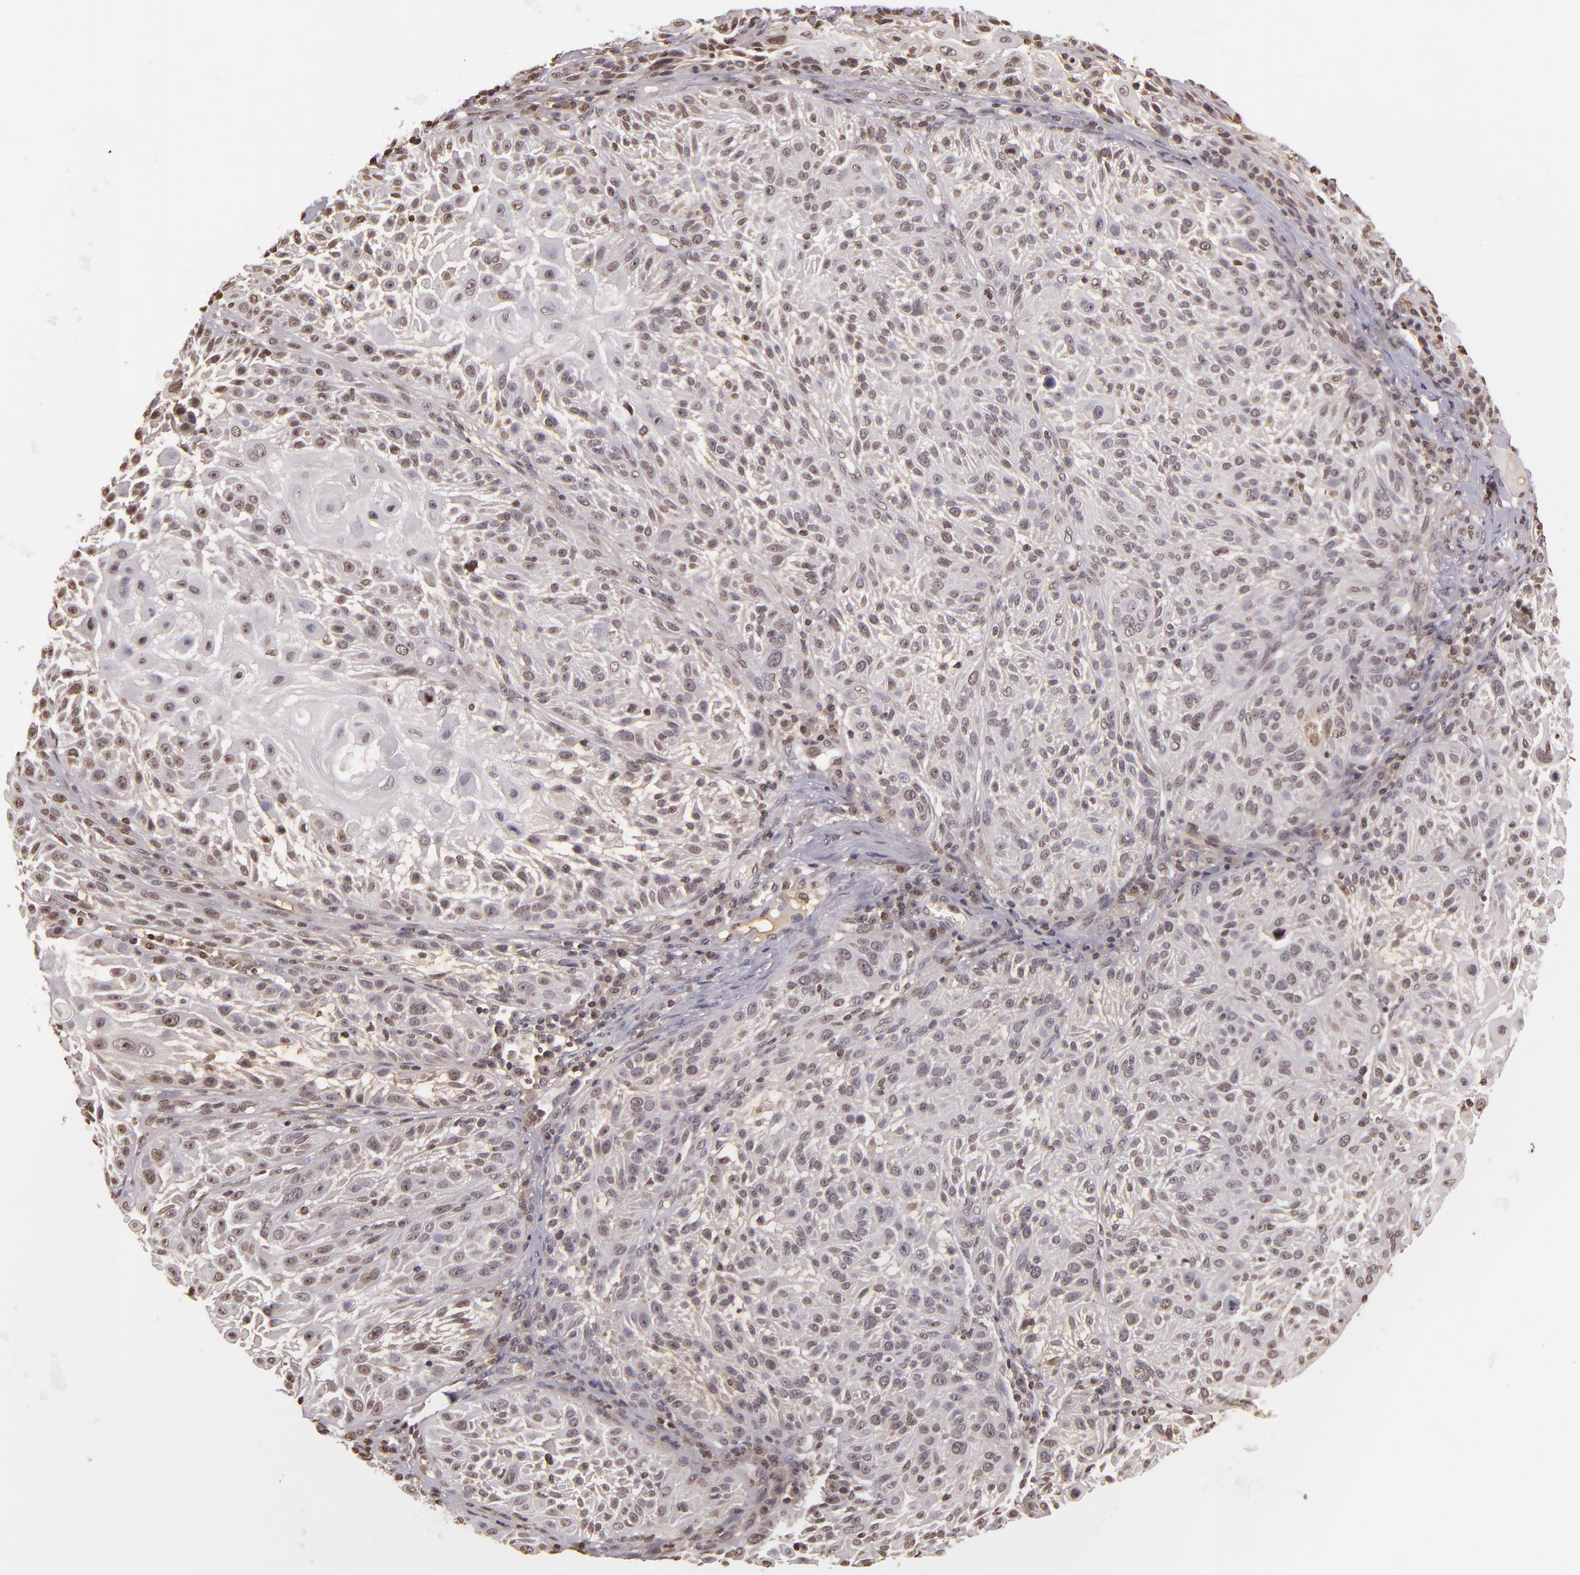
{"staining": {"intensity": "weak", "quantity": "<25%", "location": "nuclear"}, "tissue": "skin cancer", "cell_type": "Tumor cells", "image_type": "cancer", "snomed": [{"axis": "morphology", "description": "Squamous cell carcinoma, NOS"}, {"axis": "topography", "description": "Skin"}], "caption": "A photomicrograph of human skin squamous cell carcinoma is negative for staining in tumor cells.", "gene": "THRB", "patient": {"sex": "female", "age": 89}}